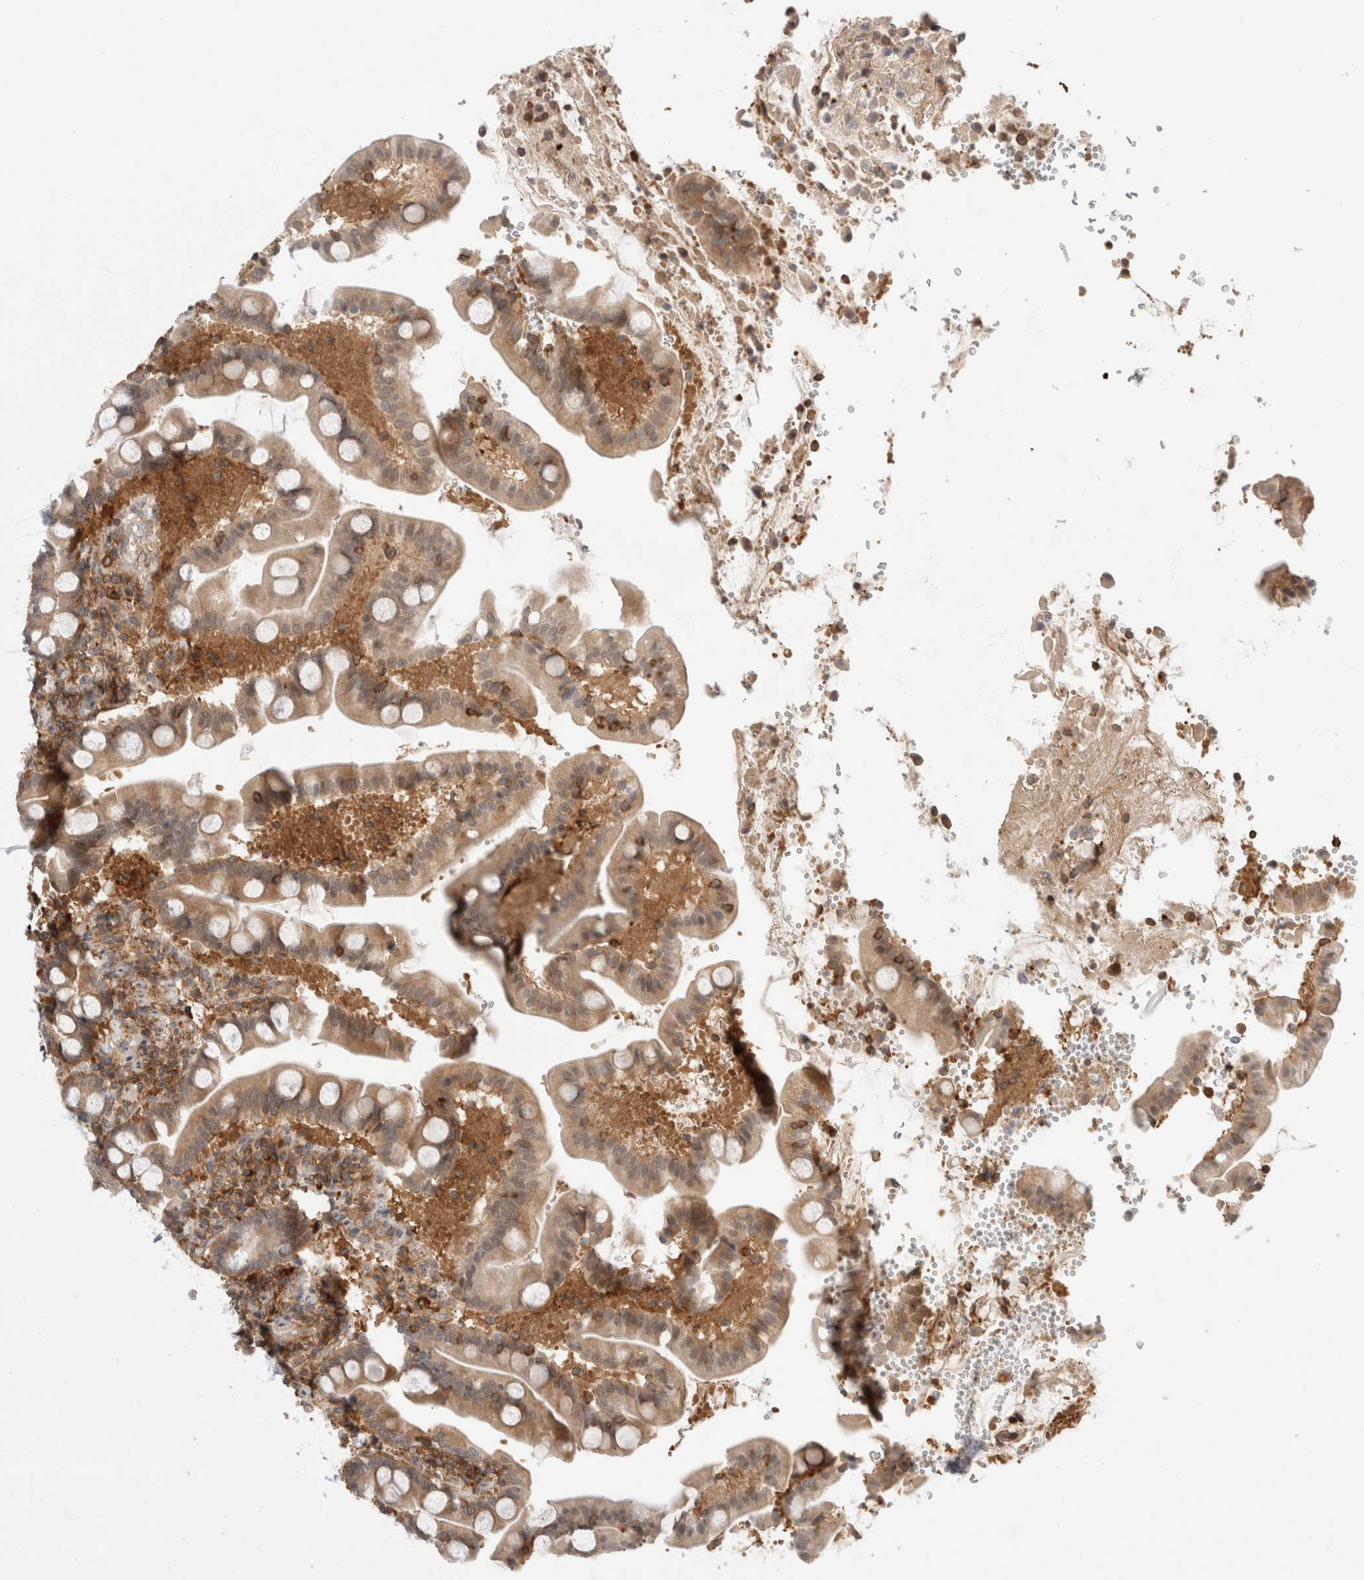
{"staining": {"intensity": "weak", "quantity": "25%-75%", "location": "cytoplasmic/membranous"}, "tissue": "duodenum", "cell_type": "Glandular cells", "image_type": "normal", "snomed": [{"axis": "morphology", "description": "Normal tissue, NOS"}, {"axis": "topography", "description": "Duodenum"}], "caption": "IHC of normal human duodenum exhibits low levels of weak cytoplasmic/membranous staining in about 25%-75% of glandular cells. (DAB = brown stain, brightfield microscopy at high magnification).", "gene": "NFKB1", "patient": {"sex": "male", "age": 54}}